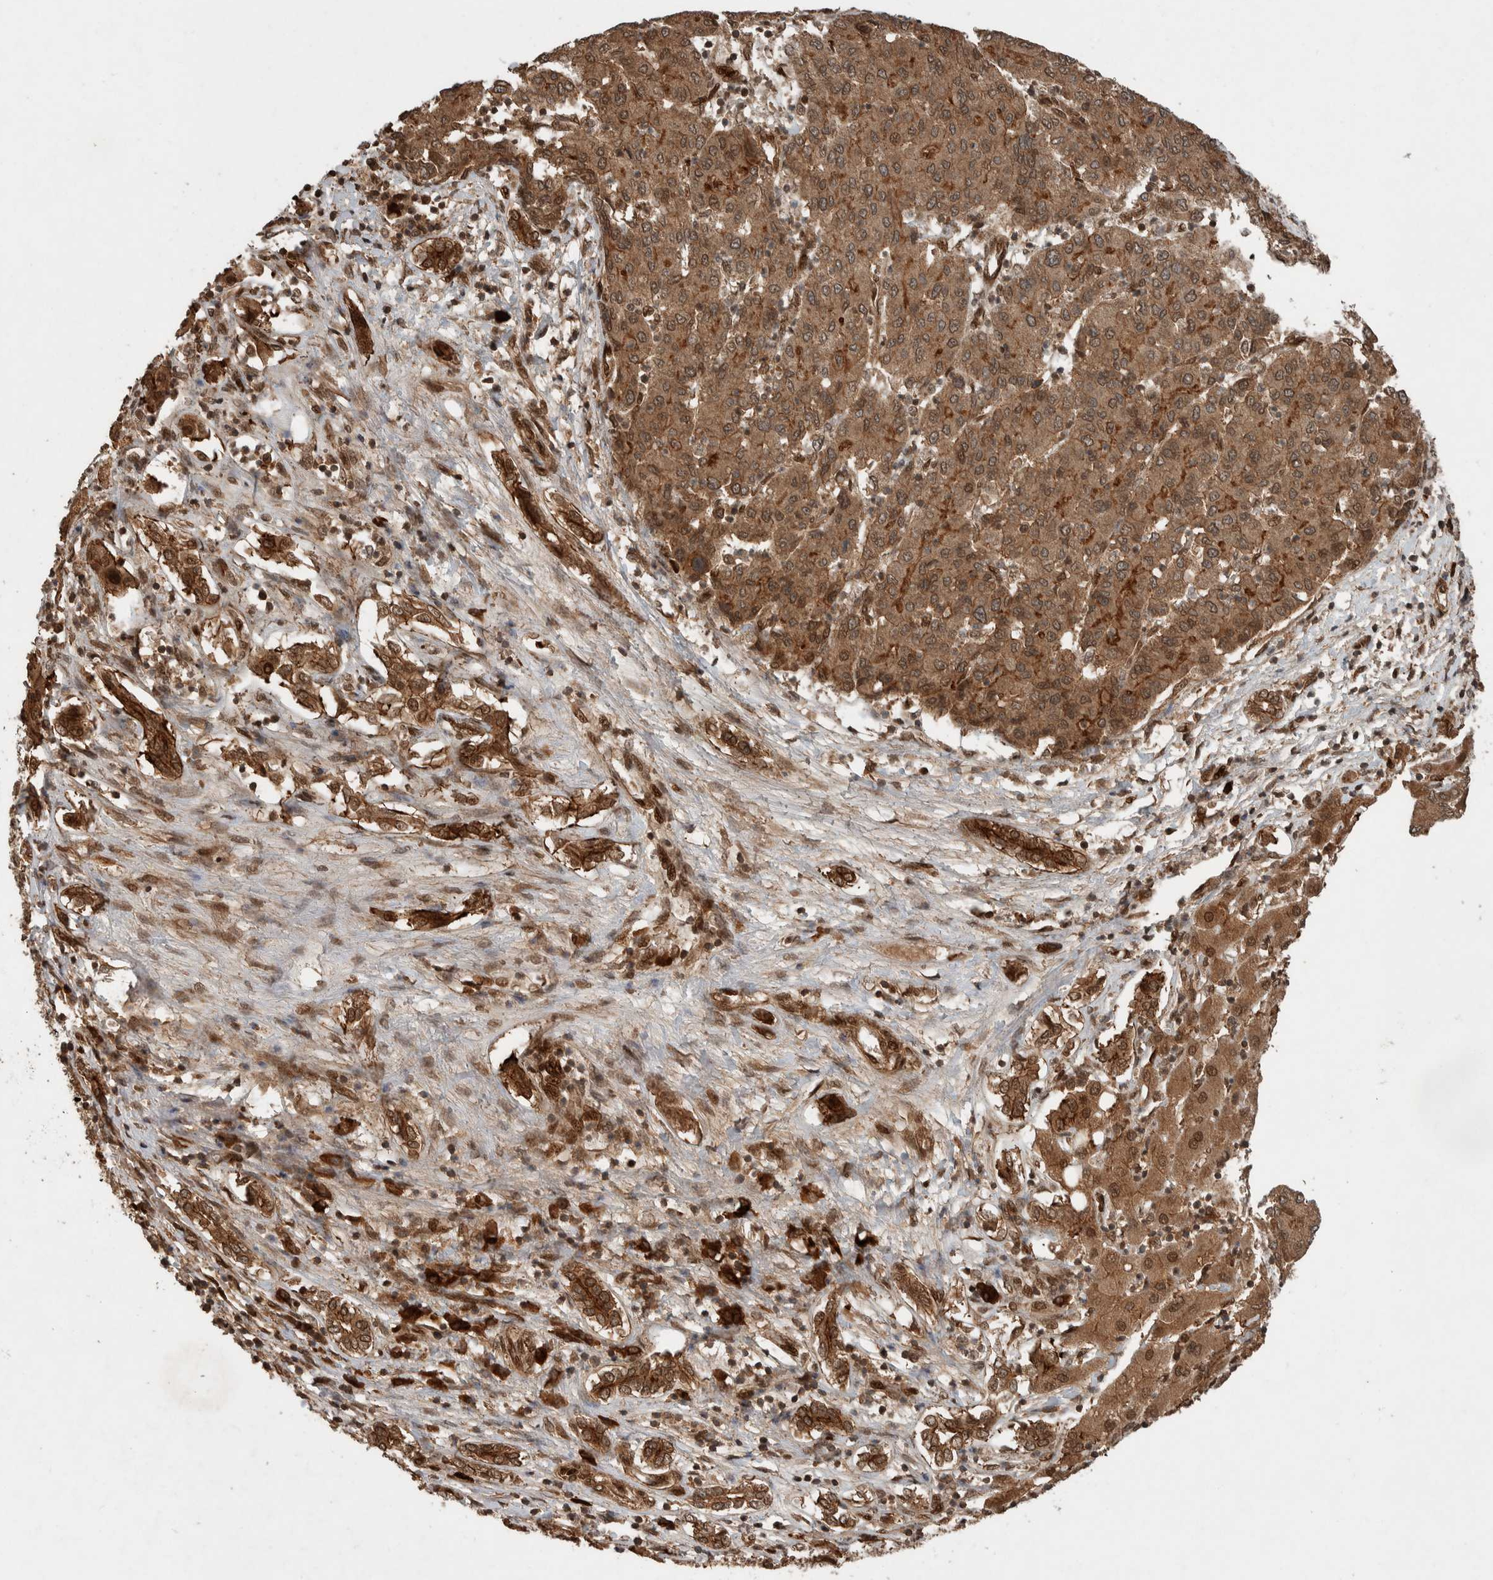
{"staining": {"intensity": "moderate", "quantity": ">75%", "location": "cytoplasmic/membranous,nuclear"}, "tissue": "liver cancer", "cell_type": "Tumor cells", "image_type": "cancer", "snomed": [{"axis": "morphology", "description": "Carcinoma, Hepatocellular, NOS"}, {"axis": "topography", "description": "Liver"}], "caption": "This histopathology image exhibits immunohistochemistry (IHC) staining of human liver hepatocellular carcinoma, with medium moderate cytoplasmic/membranous and nuclear positivity in about >75% of tumor cells.", "gene": "CNTROB", "patient": {"sex": "male", "age": 65}}